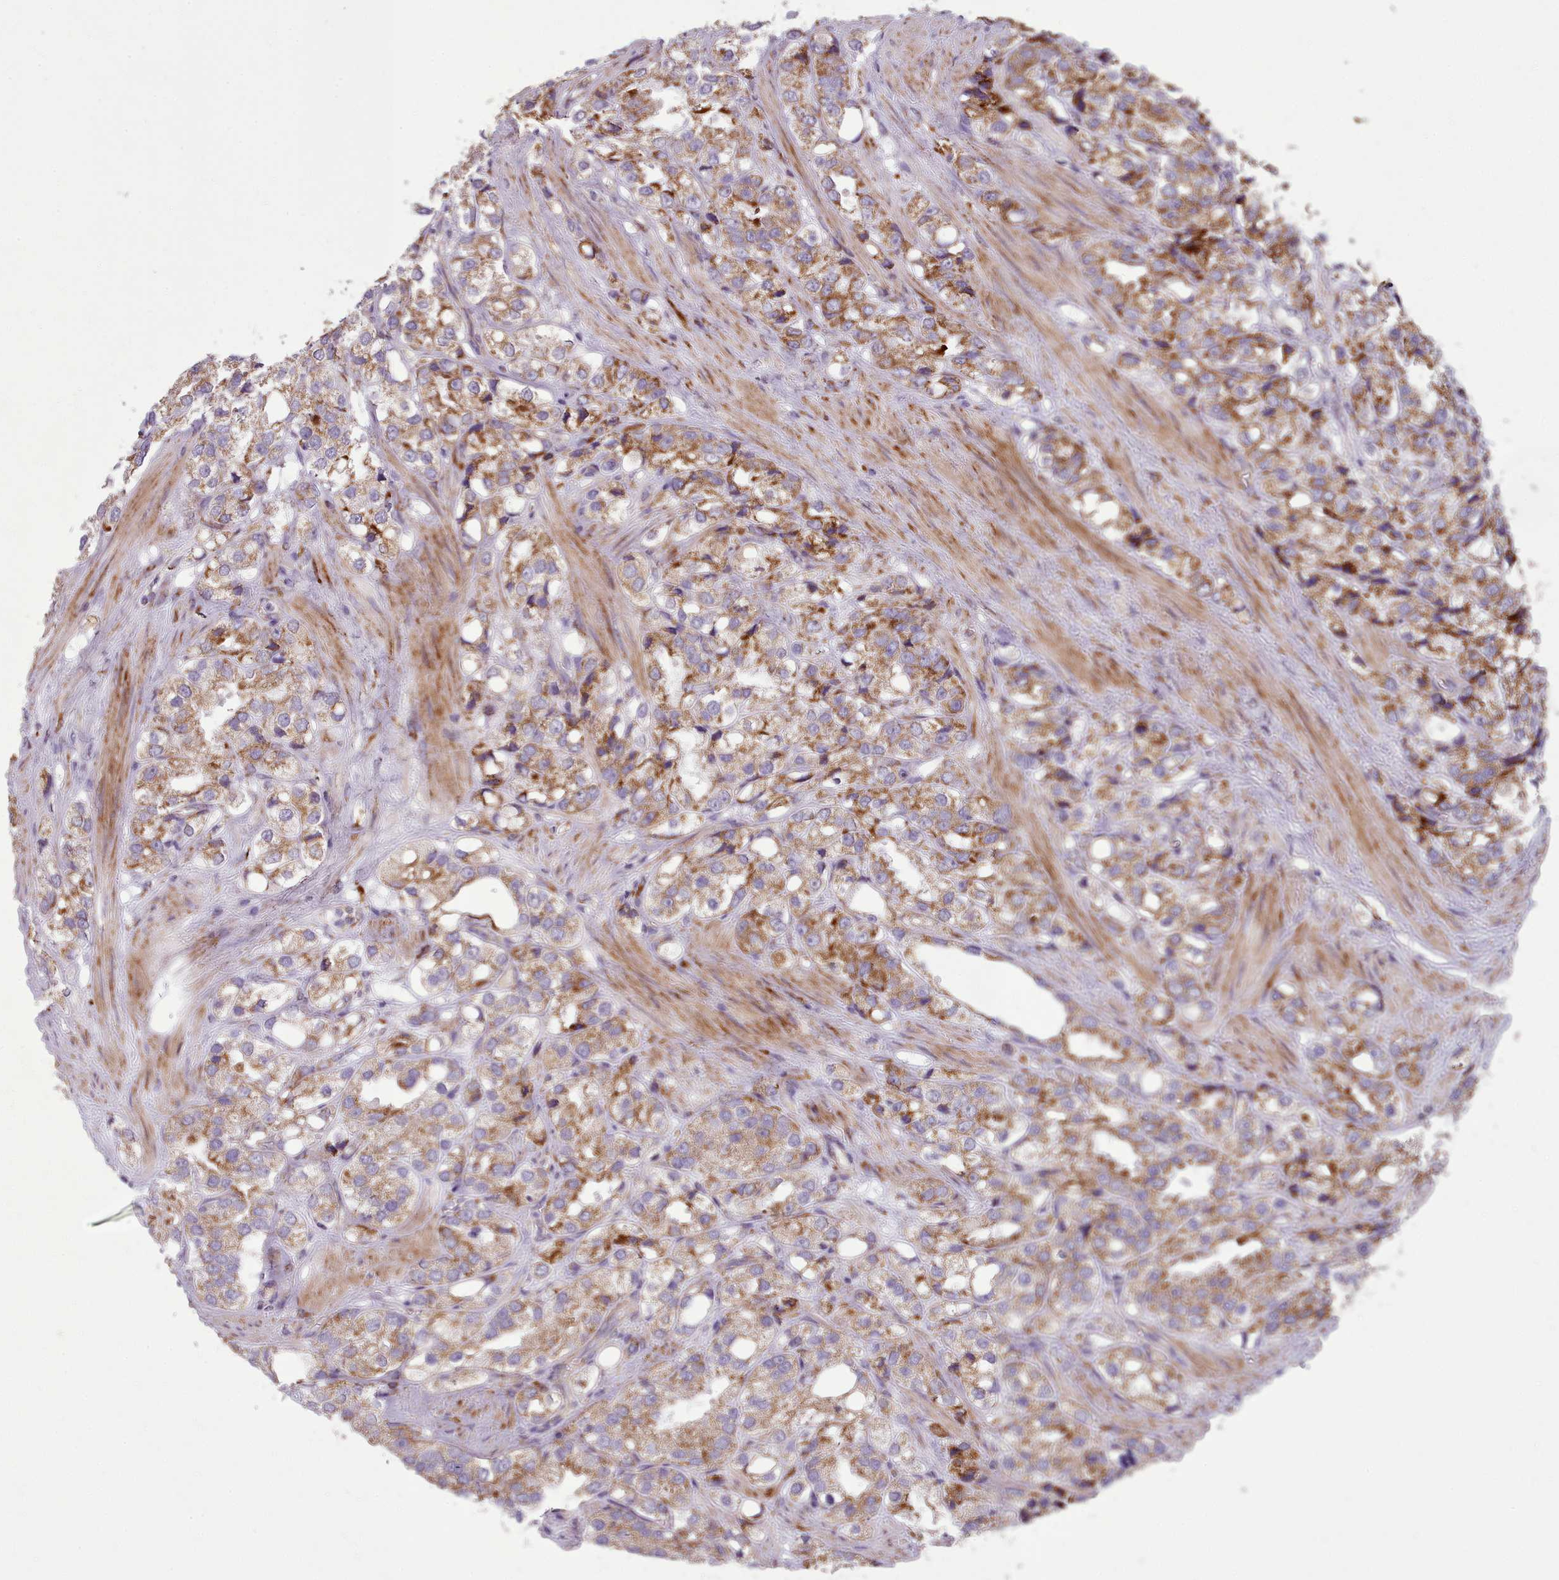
{"staining": {"intensity": "moderate", "quantity": ">75%", "location": "cytoplasmic/membranous"}, "tissue": "prostate cancer", "cell_type": "Tumor cells", "image_type": "cancer", "snomed": [{"axis": "morphology", "description": "Adenocarcinoma, NOS"}, {"axis": "topography", "description": "Prostate"}], "caption": "Prostate cancer stained with a brown dye displays moderate cytoplasmic/membranous positive expression in about >75% of tumor cells.", "gene": "FKBP10", "patient": {"sex": "male", "age": 79}}